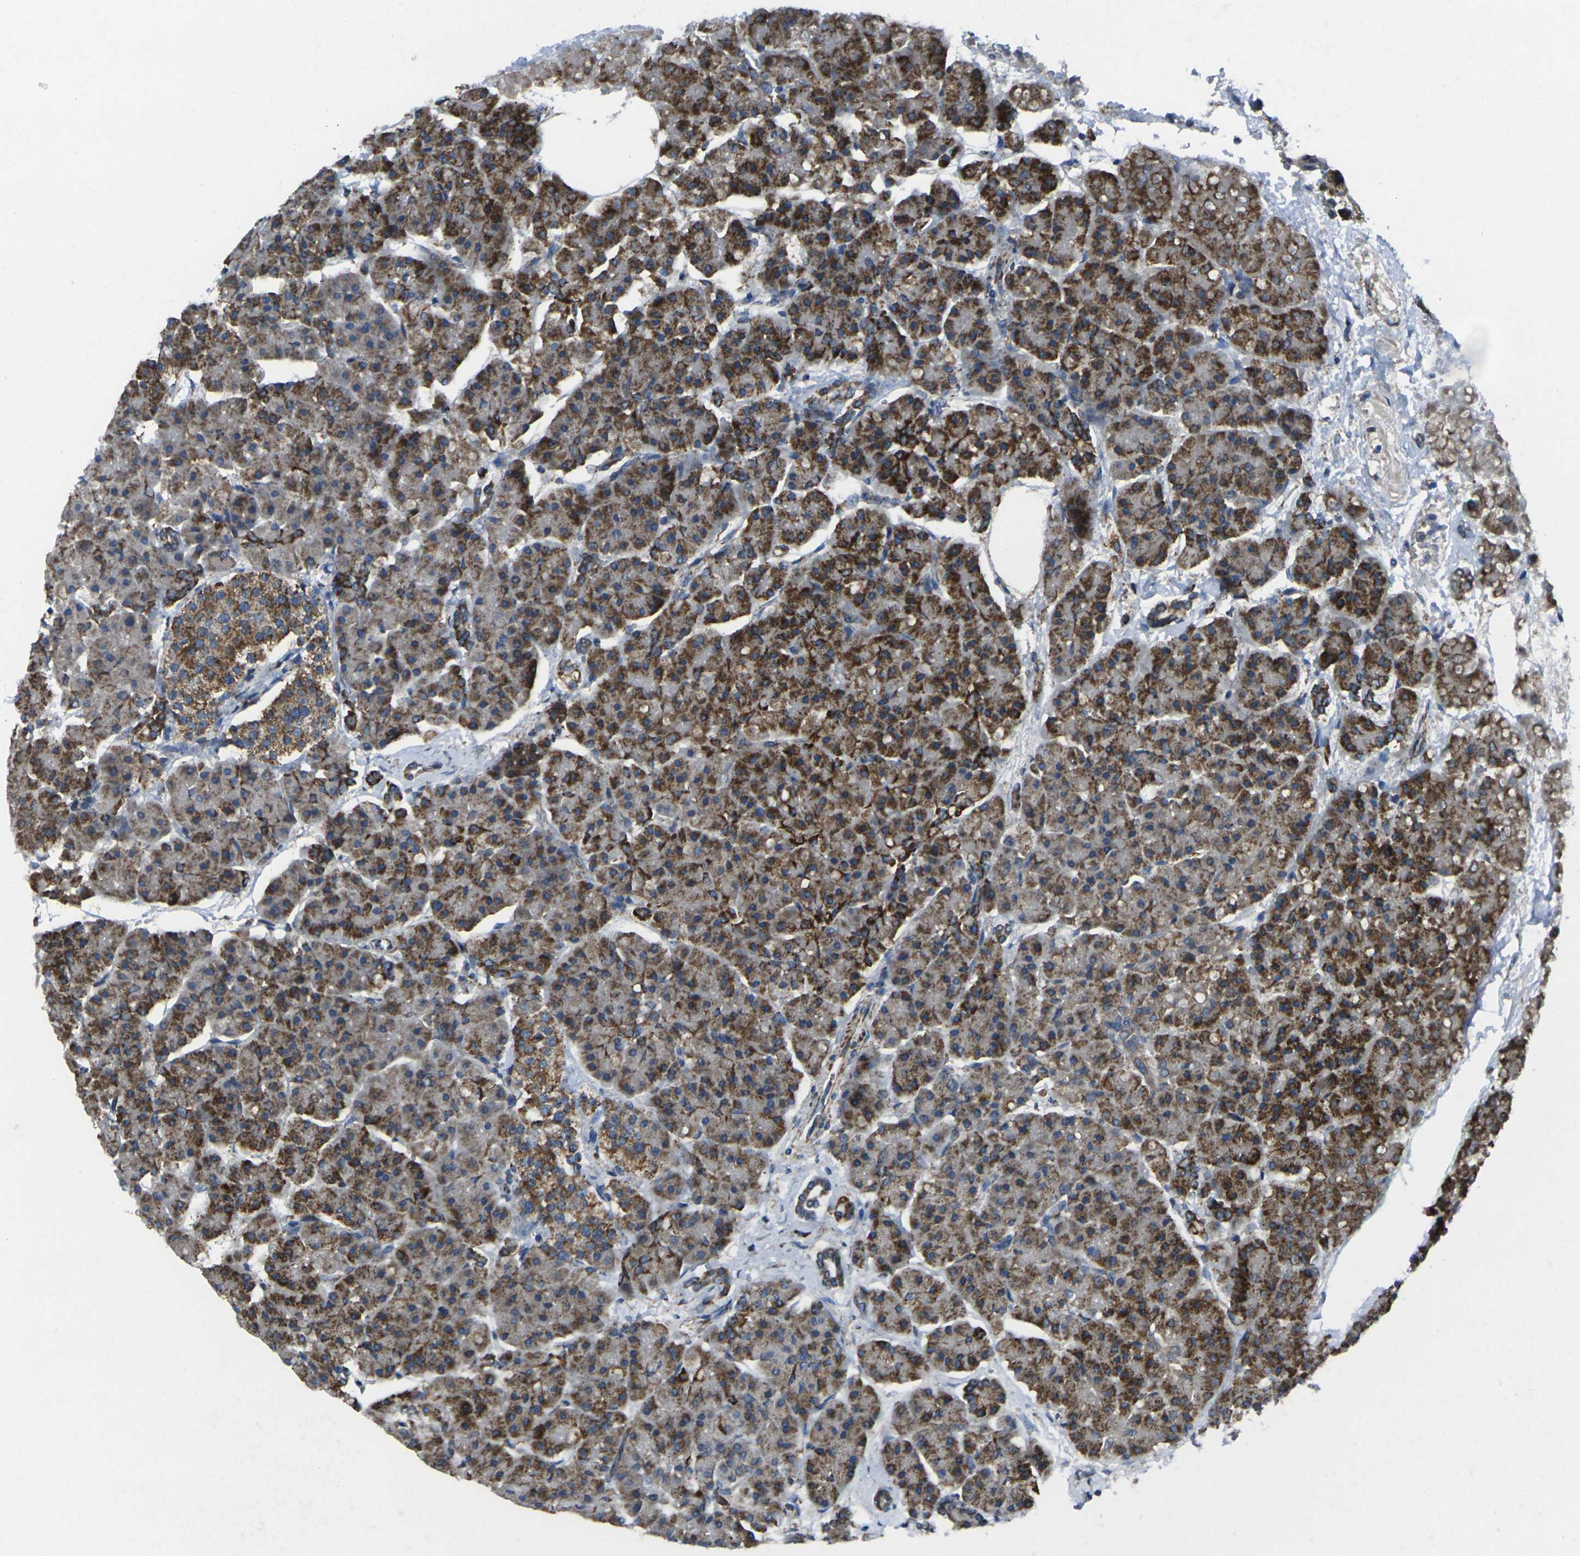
{"staining": {"intensity": "moderate", "quantity": ">75%", "location": "cytoplasmic/membranous"}, "tissue": "pancreas", "cell_type": "Exocrine glandular cells", "image_type": "normal", "snomed": [{"axis": "morphology", "description": "Normal tissue, NOS"}, {"axis": "topography", "description": "Pancreas"}], "caption": "Pancreas was stained to show a protein in brown. There is medium levels of moderate cytoplasmic/membranous expression in about >75% of exocrine glandular cells. The staining was performed using DAB (3,3'-diaminobenzidine), with brown indicating positive protein expression. Nuclei are stained blue with hematoxylin.", "gene": "TMEM120B", "patient": {"sex": "female", "age": 70}}